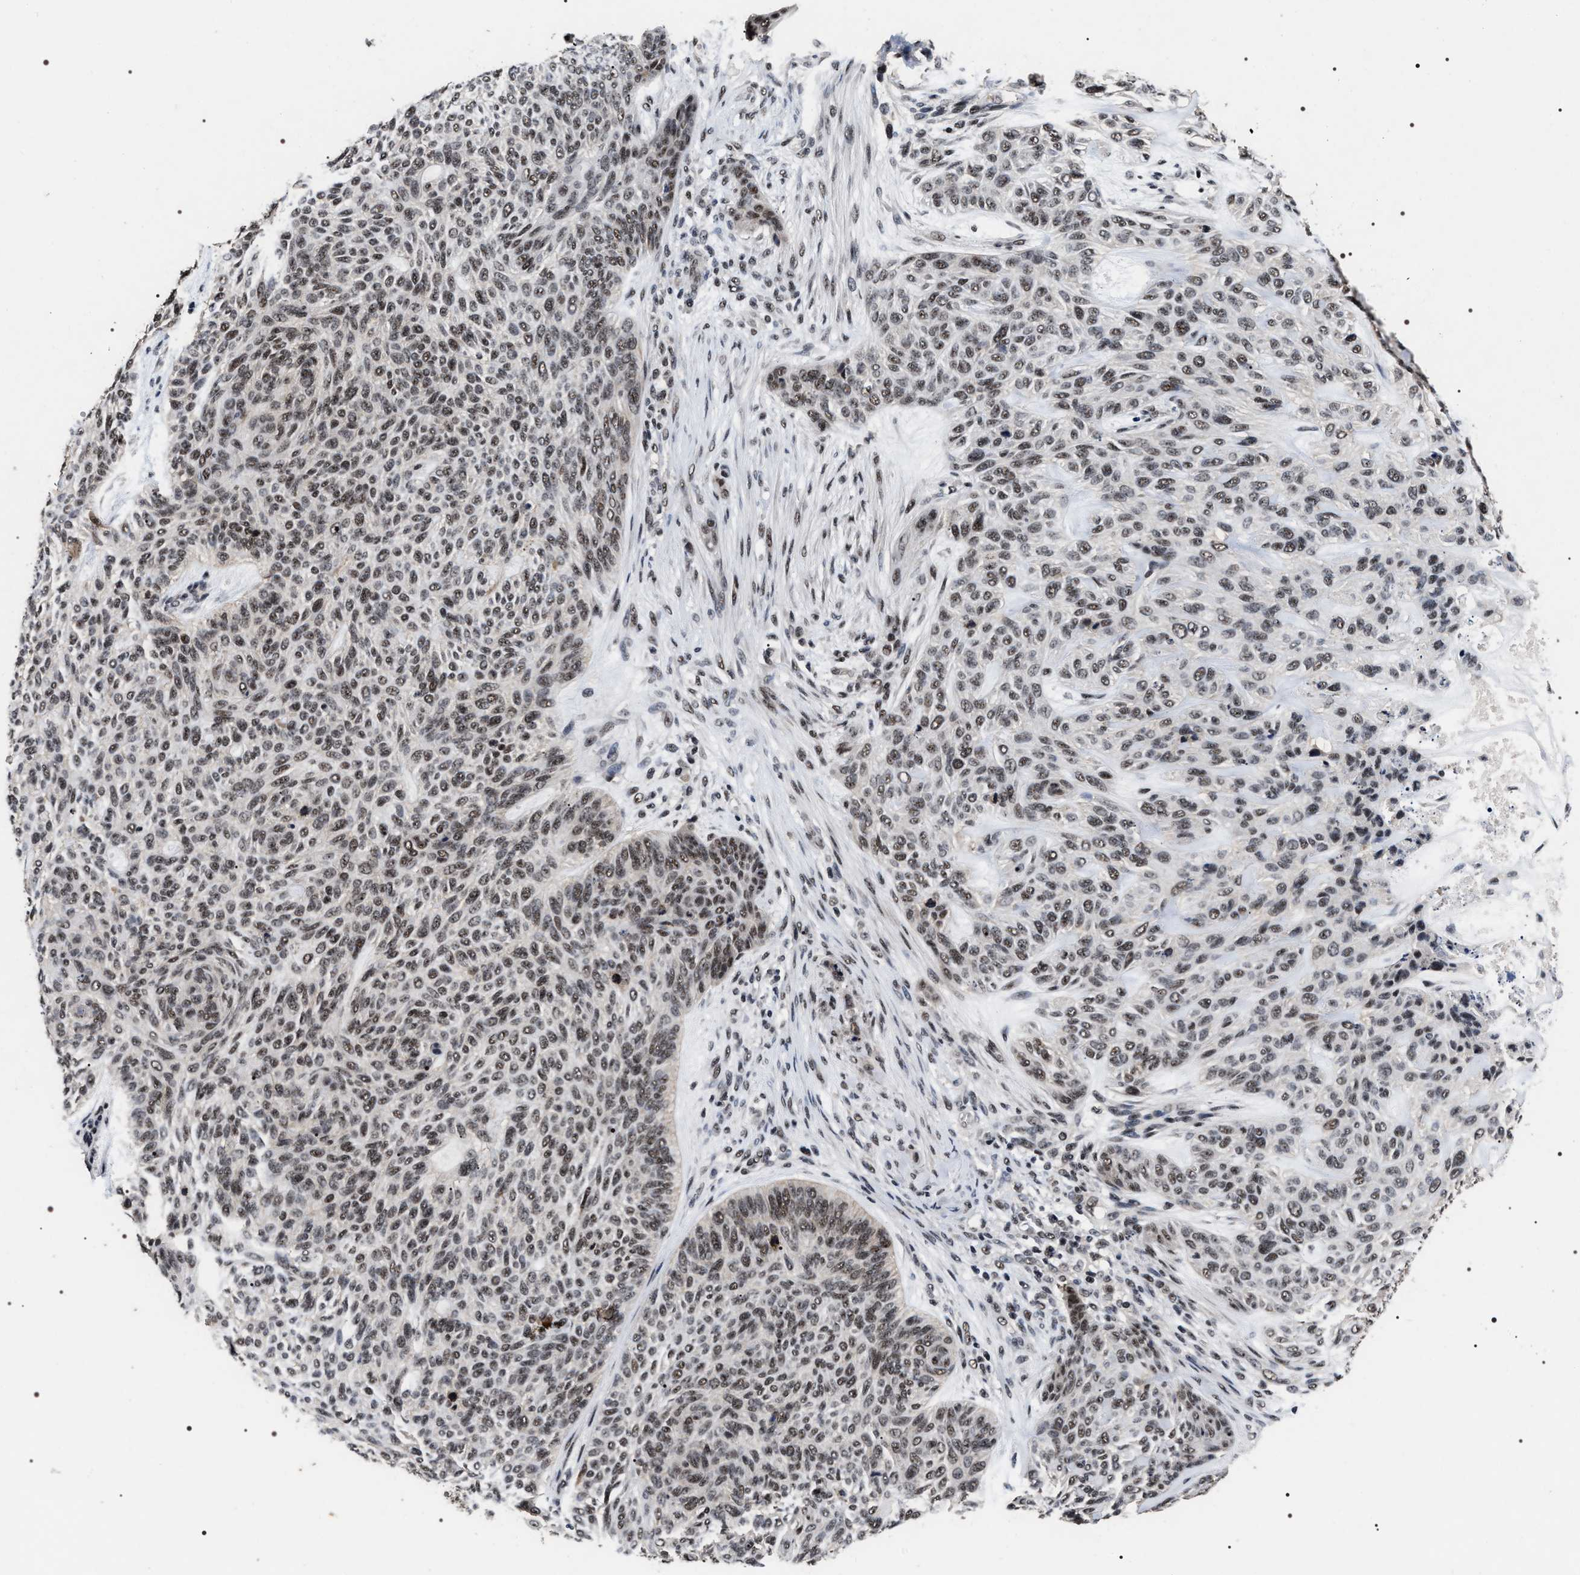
{"staining": {"intensity": "moderate", "quantity": ">75%", "location": "nuclear"}, "tissue": "skin cancer", "cell_type": "Tumor cells", "image_type": "cancer", "snomed": [{"axis": "morphology", "description": "Basal cell carcinoma"}, {"axis": "topography", "description": "Skin"}], "caption": "Skin basal cell carcinoma tissue exhibits moderate nuclear expression in approximately >75% of tumor cells The staining was performed using DAB, with brown indicating positive protein expression. Nuclei are stained blue with hematoxylin.", "gene": "RRP1B", "patient": {"sex": "male", "age": 55}}